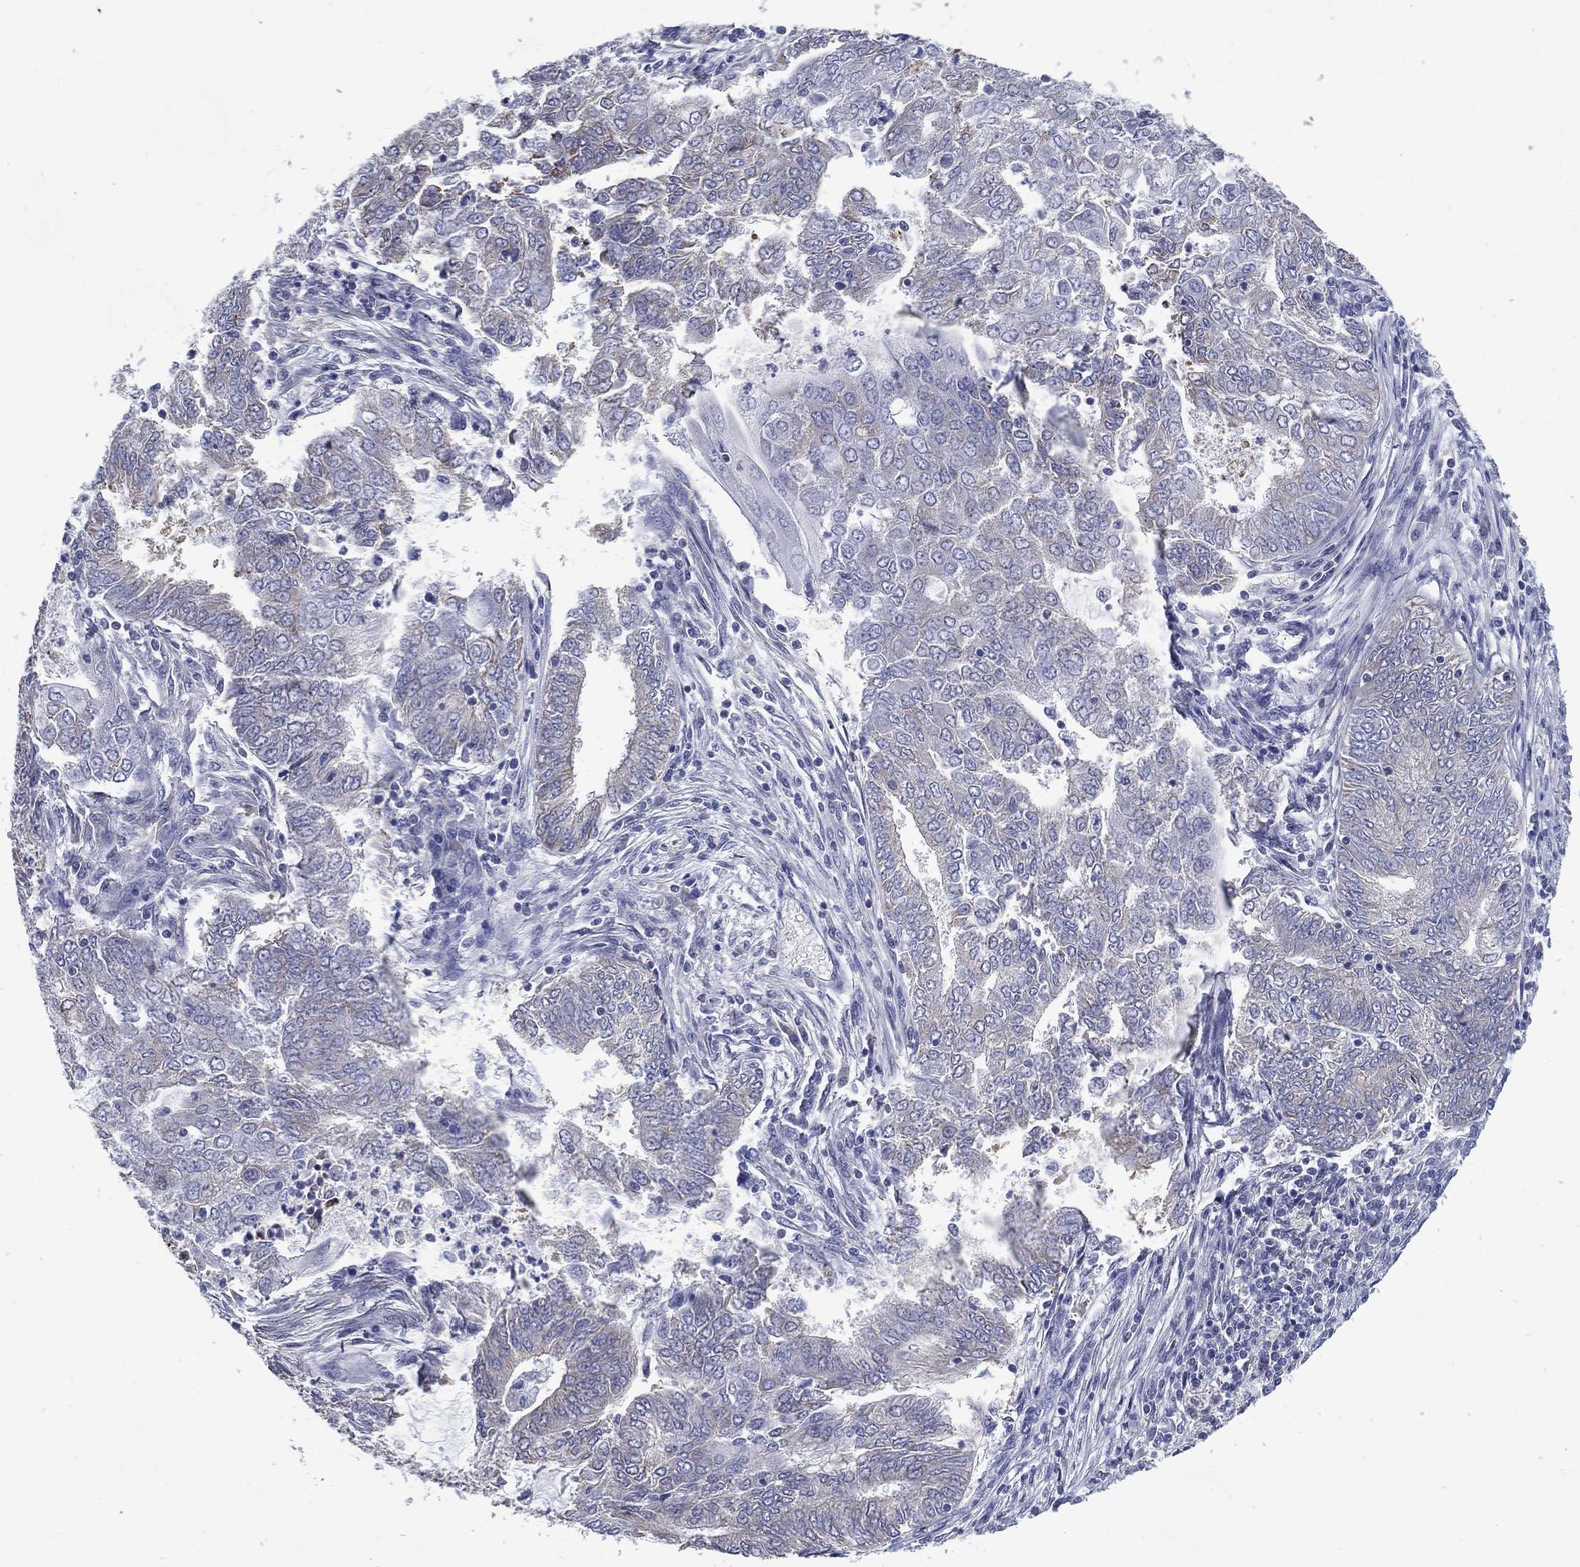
{"staining": {"intensity": "negative", "quantity": "none", "location": "none"}, "tissue": "endometrial cancer", "cell_type": "Tumor cells", "image_type": "cancer", "snomed": [{"axis": "morphology", "description": "Adenocarcinoma, NOS"}, {"axis": "topography", "description": "Endometrium"}], "caption": "This is an immunohistochemistry photomicrograph of human endometrial cancer (adenocarcinoma). There is no staining in tumor cells.", "gene": "C19orf18", "patient": {"sex": "female", "age": 62}}